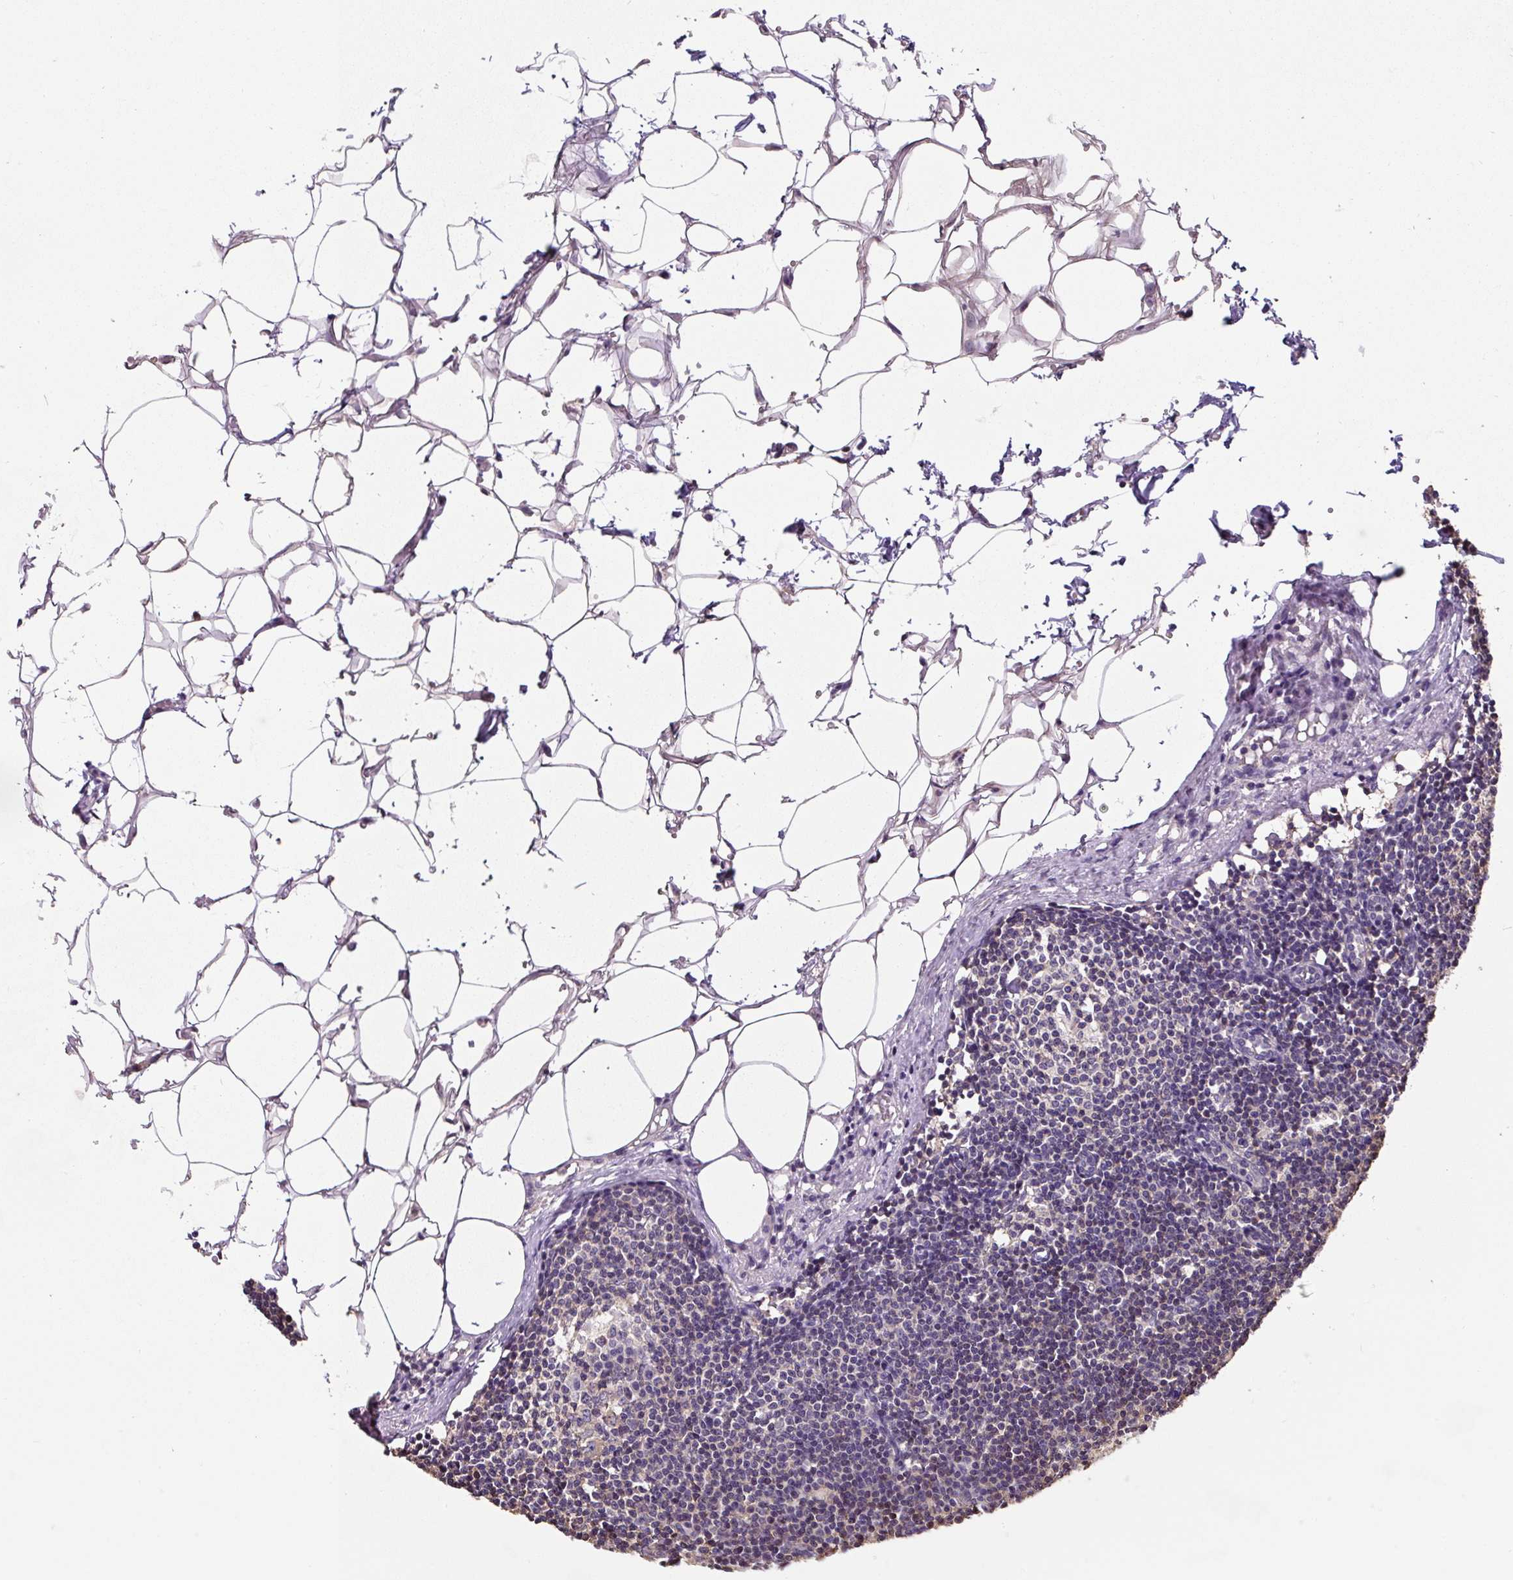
{"staining": {"intensity": "negative", "quantity": "none", "location": "none"}, "tissue": "lymph node", "cell_type": "Germinal center cells", "image_type": "normal", "snomed": [{"axis": "morphology", "description": "Normal tissue, NOS"}, {"axis": "topography", "description": "Lymph node"}], "caption": "The immunohistochemistry (IHC) micrograph has no significant positivity in germinal center cells of lymph node.", "gene": "ST13", "patient": {"sex": "male", "age": 49}}